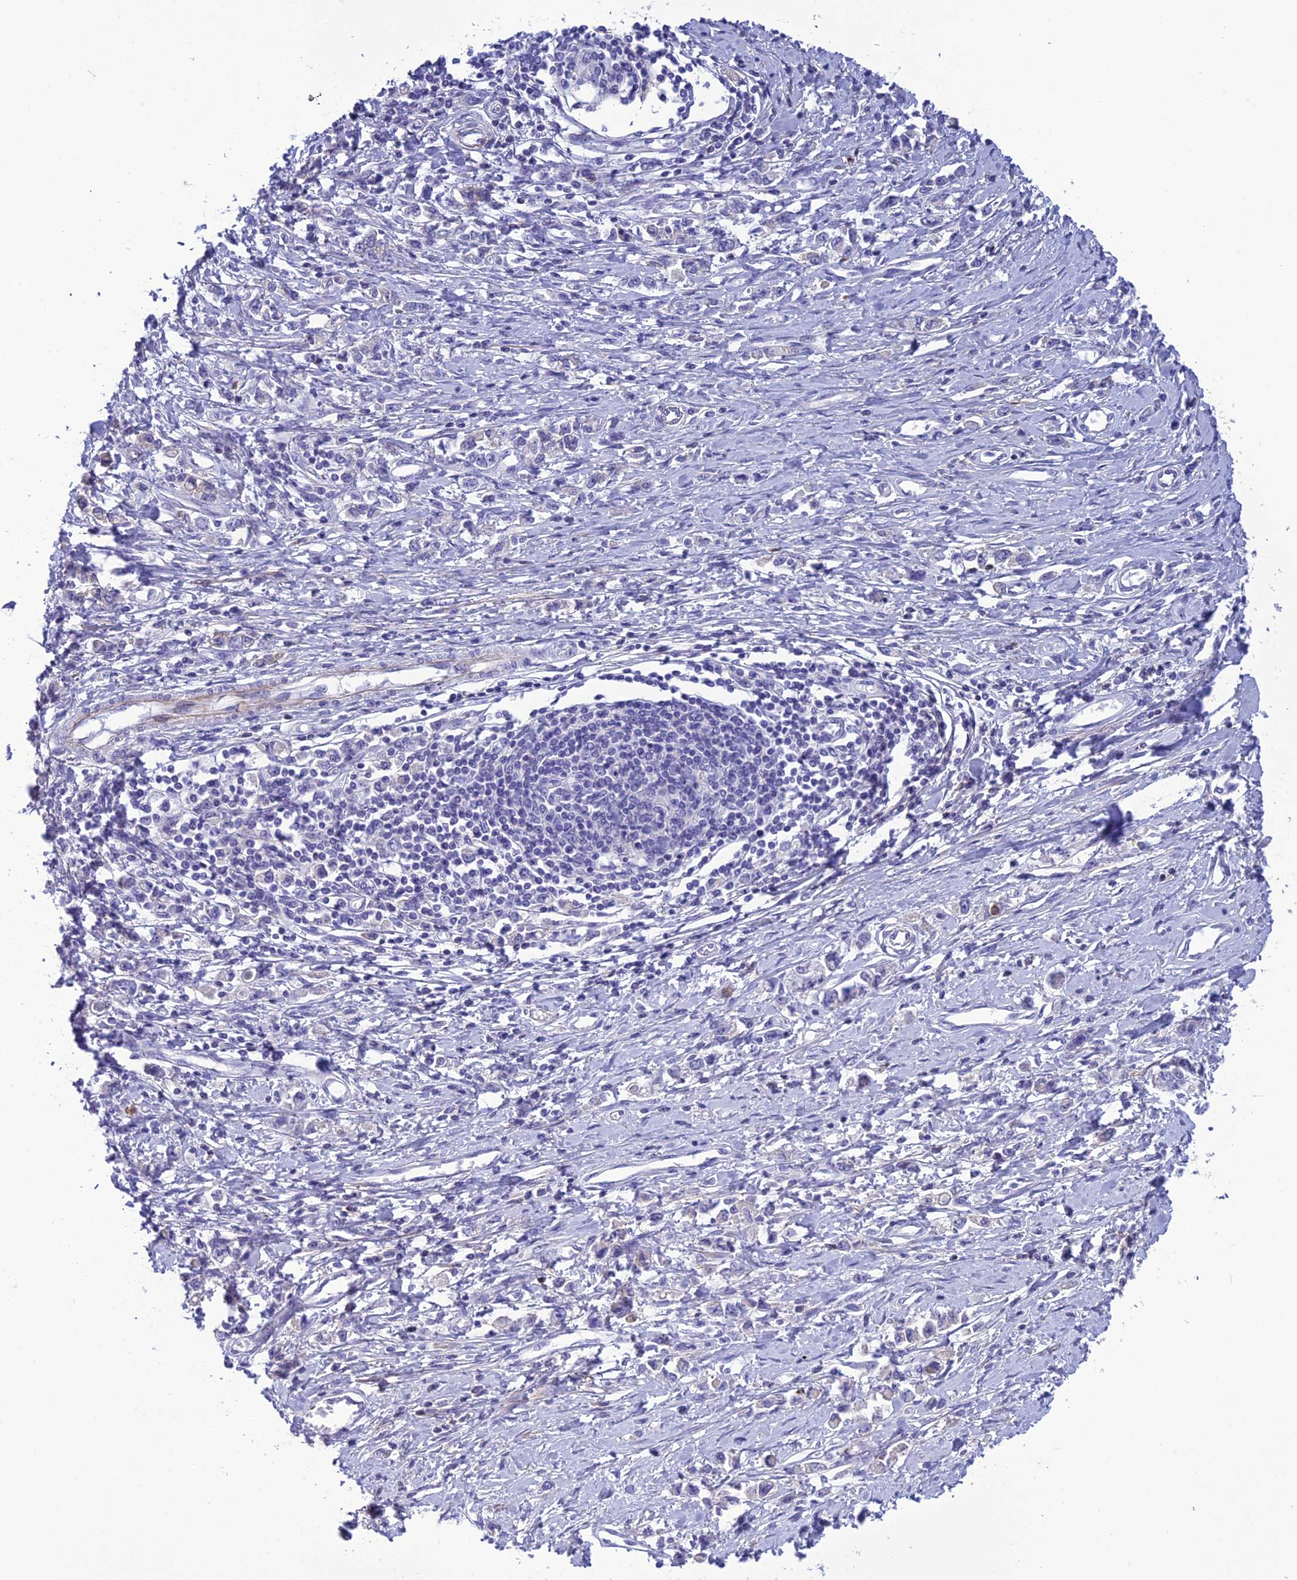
{"staining": {"intensity": "negative", "quantity": "none", "location": "none"}, "tissue": "stomach cancer", "cell_type": "Tumor cells", "image_type": "cancer", "snomed": [{"axis": "morphology", "description": "Adenocarcinoma, NOS"}, {"axis": "topography", "description": "Stomach"}], "caption": "The photomicrograph exhibits no staining of tumor cells in stomach adenocarcinoma.", "gene": "BBS2", "patient": {"sex": "female", "age": 76}}